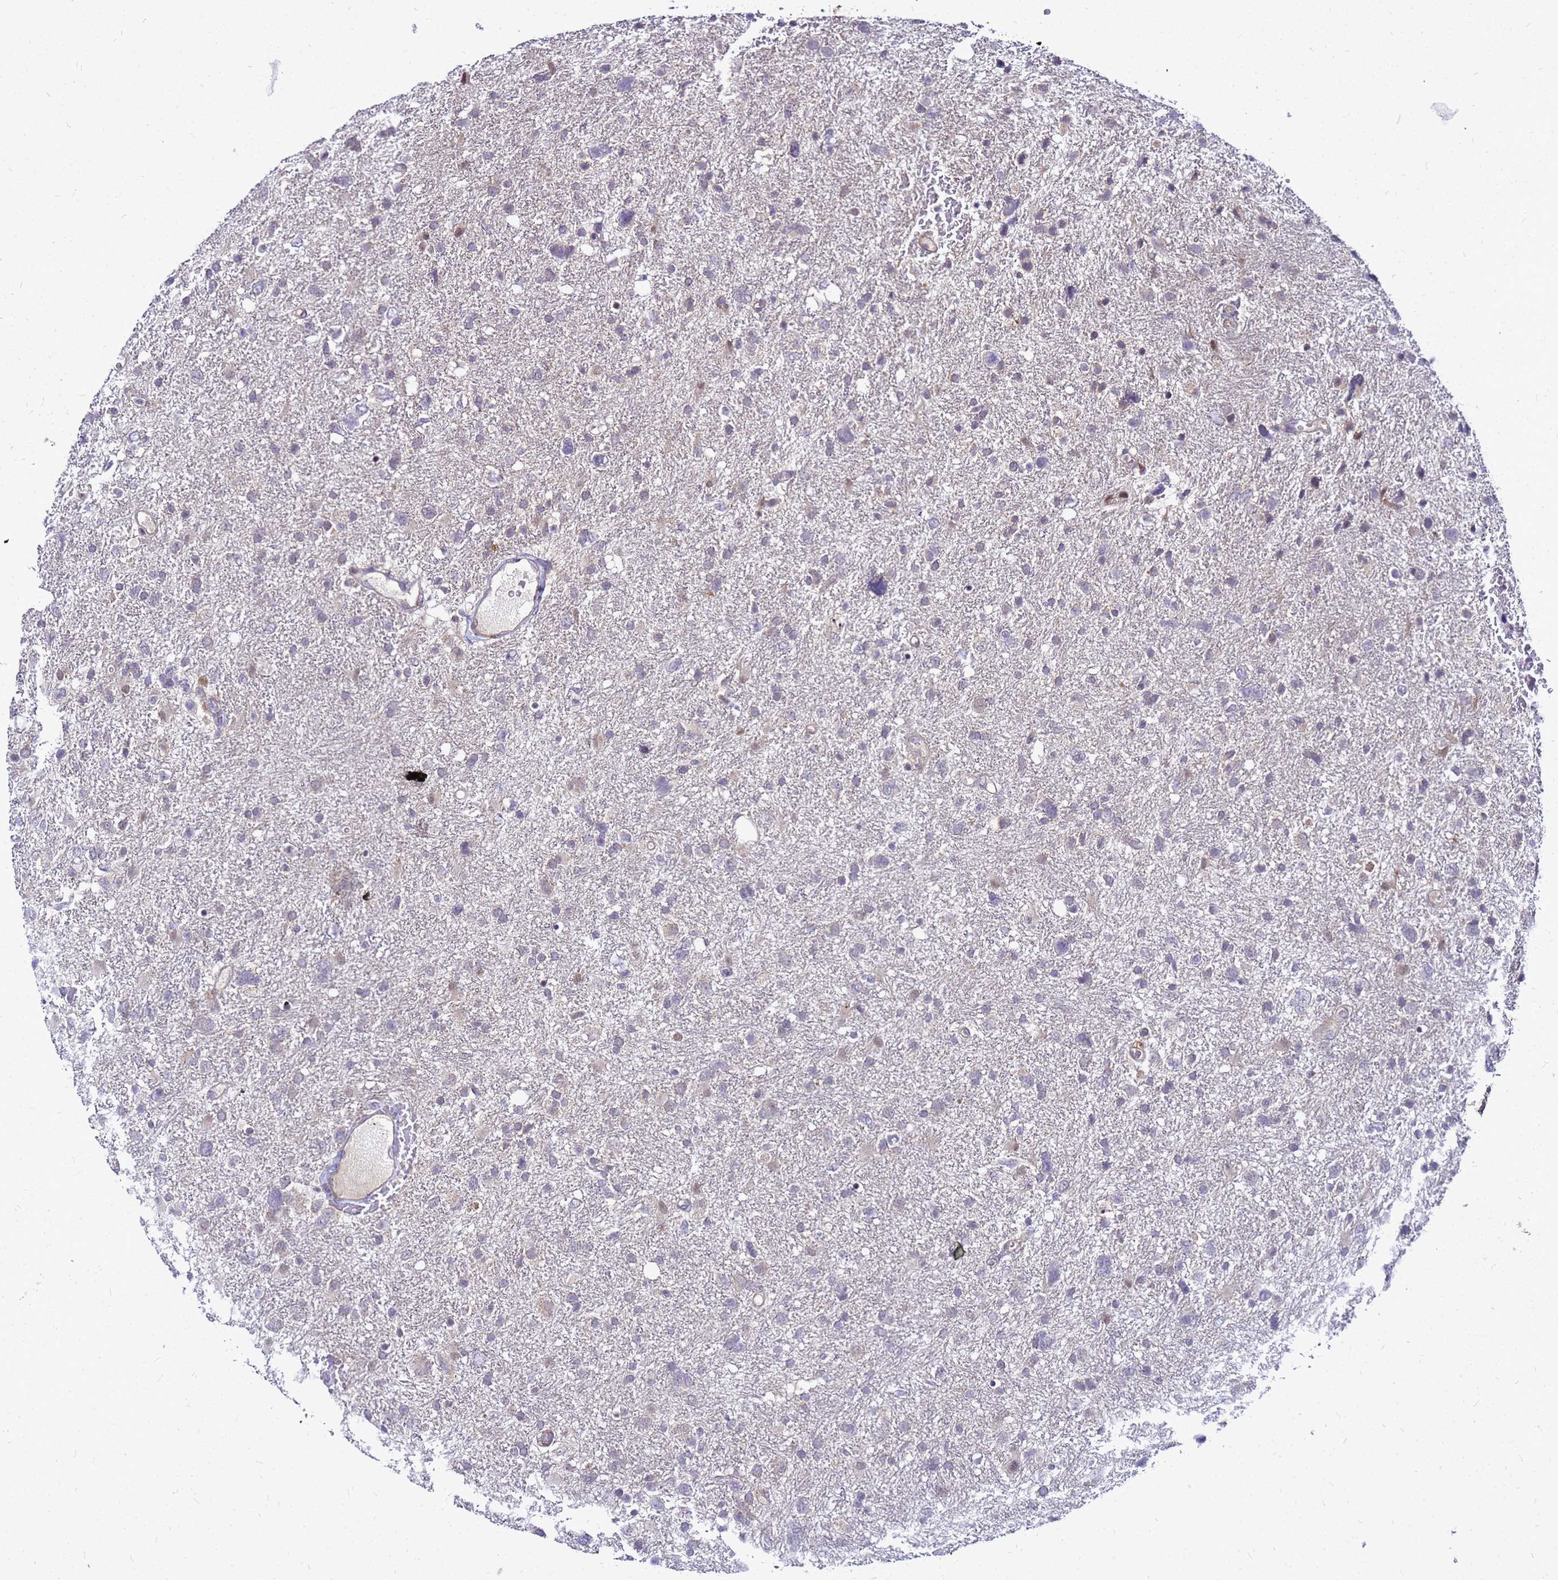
{"staining": {"intensity": "negative", "quantity": "none", "location": "none"}, "tissue": "glioma", "cell_type": "Tumor cells", "image_type": "cancer", "snomed": [{"axis": "morphology", "description": "Glioma, malignant, High grade"}, {"axis": "topography", "description": "Brain"}], "caption": "DAB (3,3'-diaminobenzidine) immunohistochemical staining of malignant high-grade glioma reveals no significant staining in tumor cells.", "gene": "SAT1", "patient": {"sex": "male", "age": 61}}